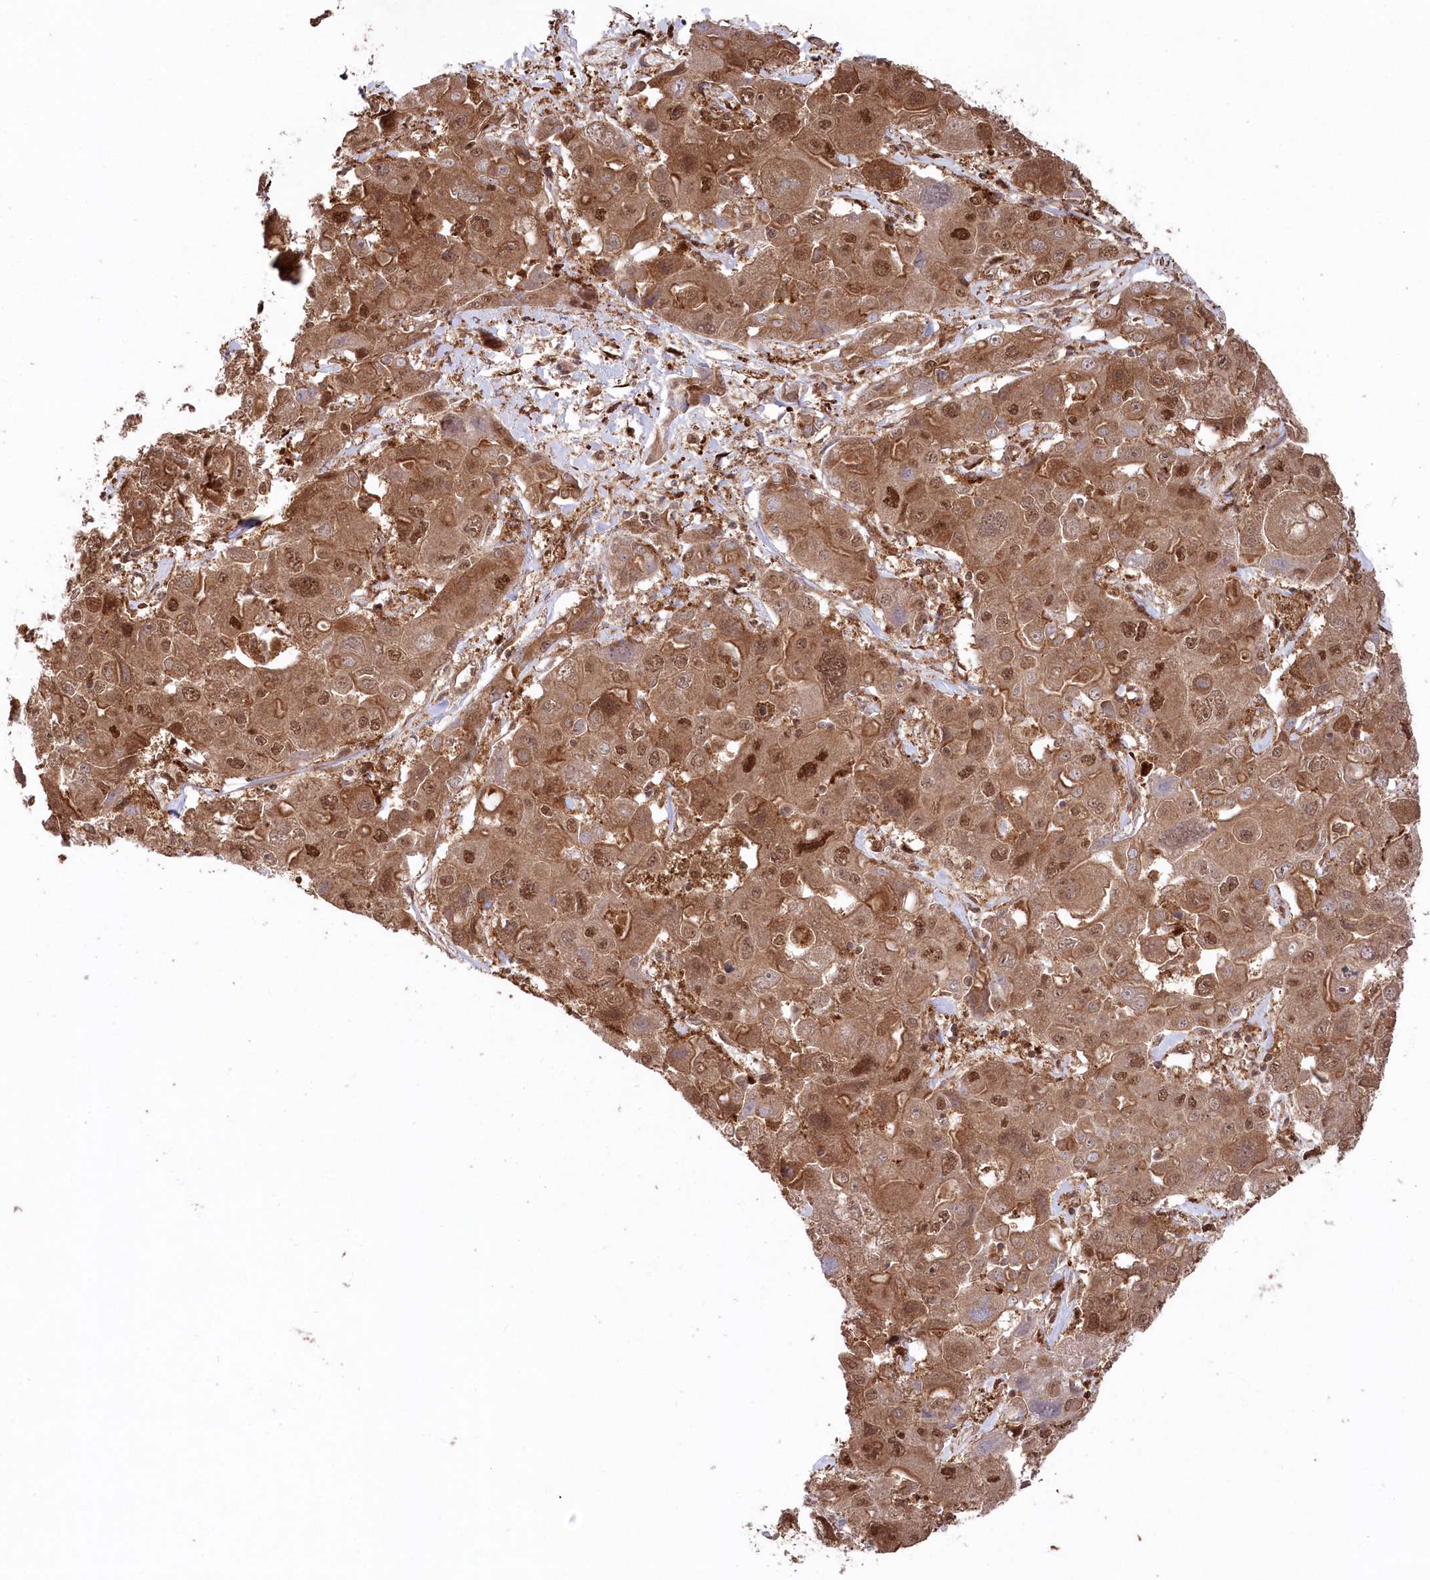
{"staining": {"intensity": "moderate", "quantity": ">75%", "location": "cytoplasmic/membranous,nuclear"}, "tissue": "liver cancer", "cell_type": "Tumor cells", "image_type": "cancer", "snomed": [{"axis": "morphology", "description": "Cholangiocarcinoma"}, {"axis": "topography", "description": "Liver"}], "caption": "Immunohistochemistry (IHC) (DAB) staining of cholangiocarcinoma (liver) exhibits moderate cytoplasmic/membranous and nuclear protein positivity in about >75% of tumor cells.", "gene": "PSMA1", "patient": {"sex": "male", "age": 67}}